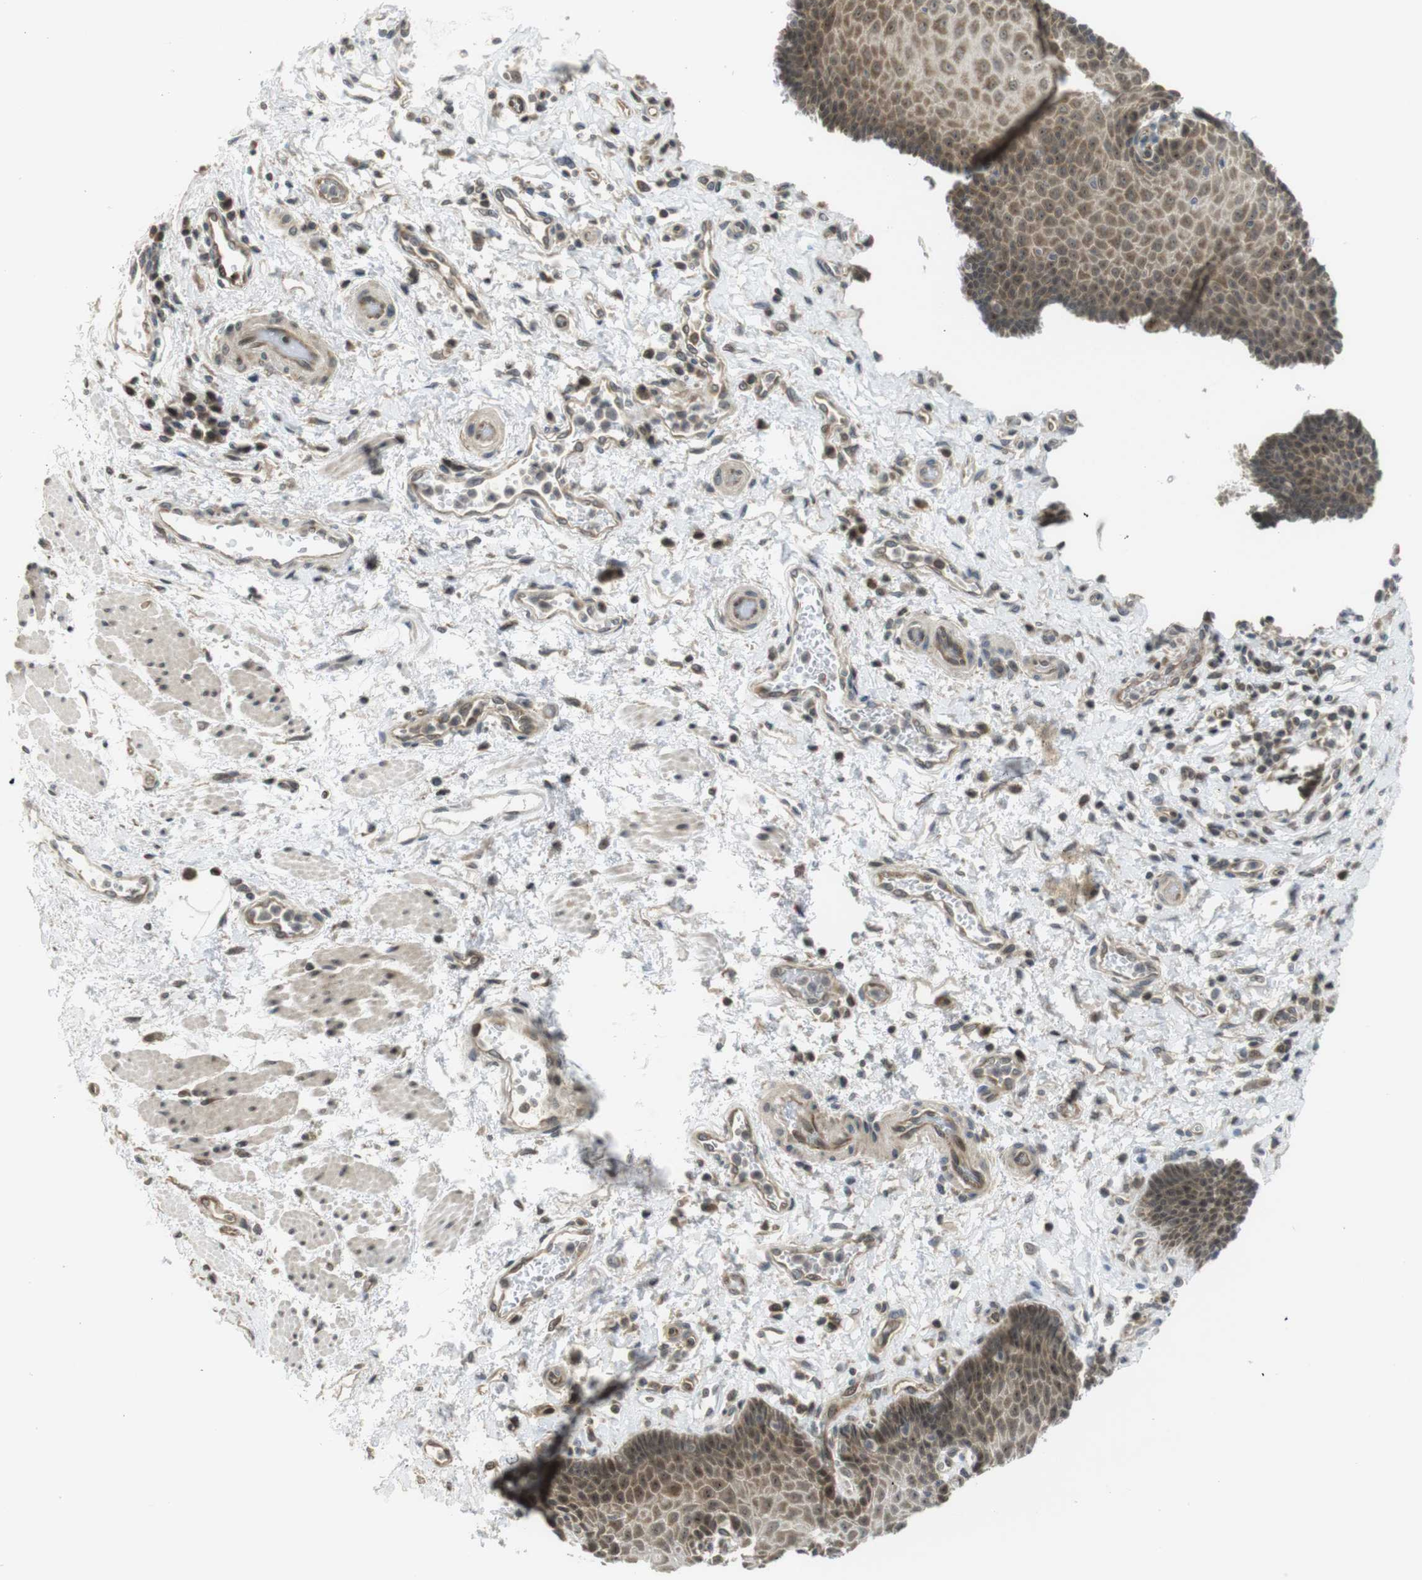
{"staining": {"intensity": "moderate", "quantity": ">75%", "location": "cytoplasmic/membranous,nuclear"}, "tissue": "esophagus", "cell_type": "Squamous epithelial cells", "image_type": "normal", "snomed": [{"axis": "morphology", "description": "Normal tissue, NOS"}, {"axis": "topography", "description": "Esophagus"}], "caption": "Moderate cytoplasmic/membranous,nuclear positivity for a protein is present in about >75% of squamous epithelial cells of unremarkable esophagus using IHC.", "gene": "CC2D1A", "patient": {"sex": "male", "age": 54}}